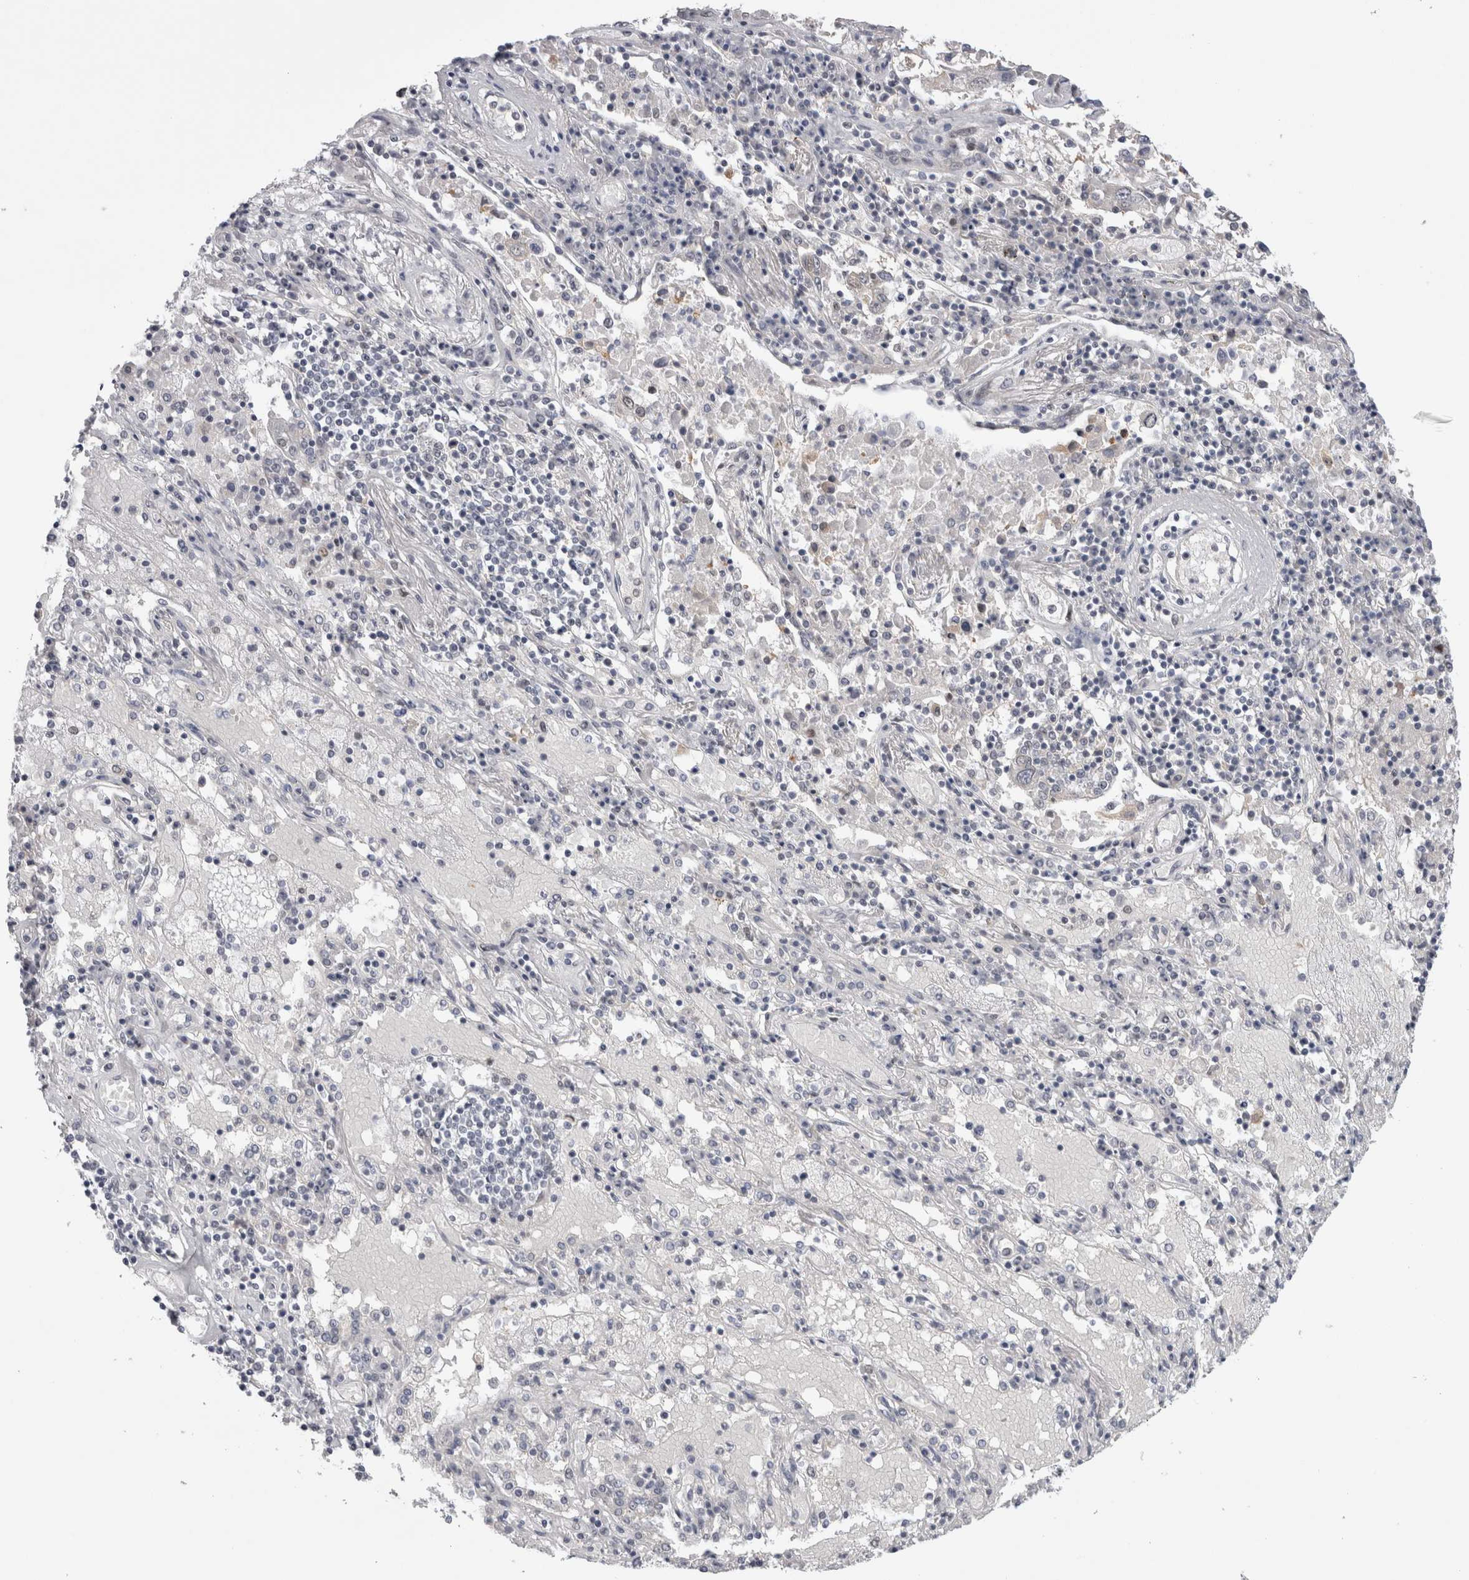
{"staining": {"intensity": "negative", "quantity": "none", "location": "none"}, "tissue": "lung cancer", "cell_type": "Tumor cells", "image_type": "cancer", "snomed": [{"axis": "morphology", "description": "Squamous cell carcinoma, NOS"}, {"axis": "topography", "description": "Lung"}], "caption": "A photomicrograph of human lung cancer is negative for staining in tumor cells.", "gene": "API5", "patient": {"sex": "male", "age": 65}}